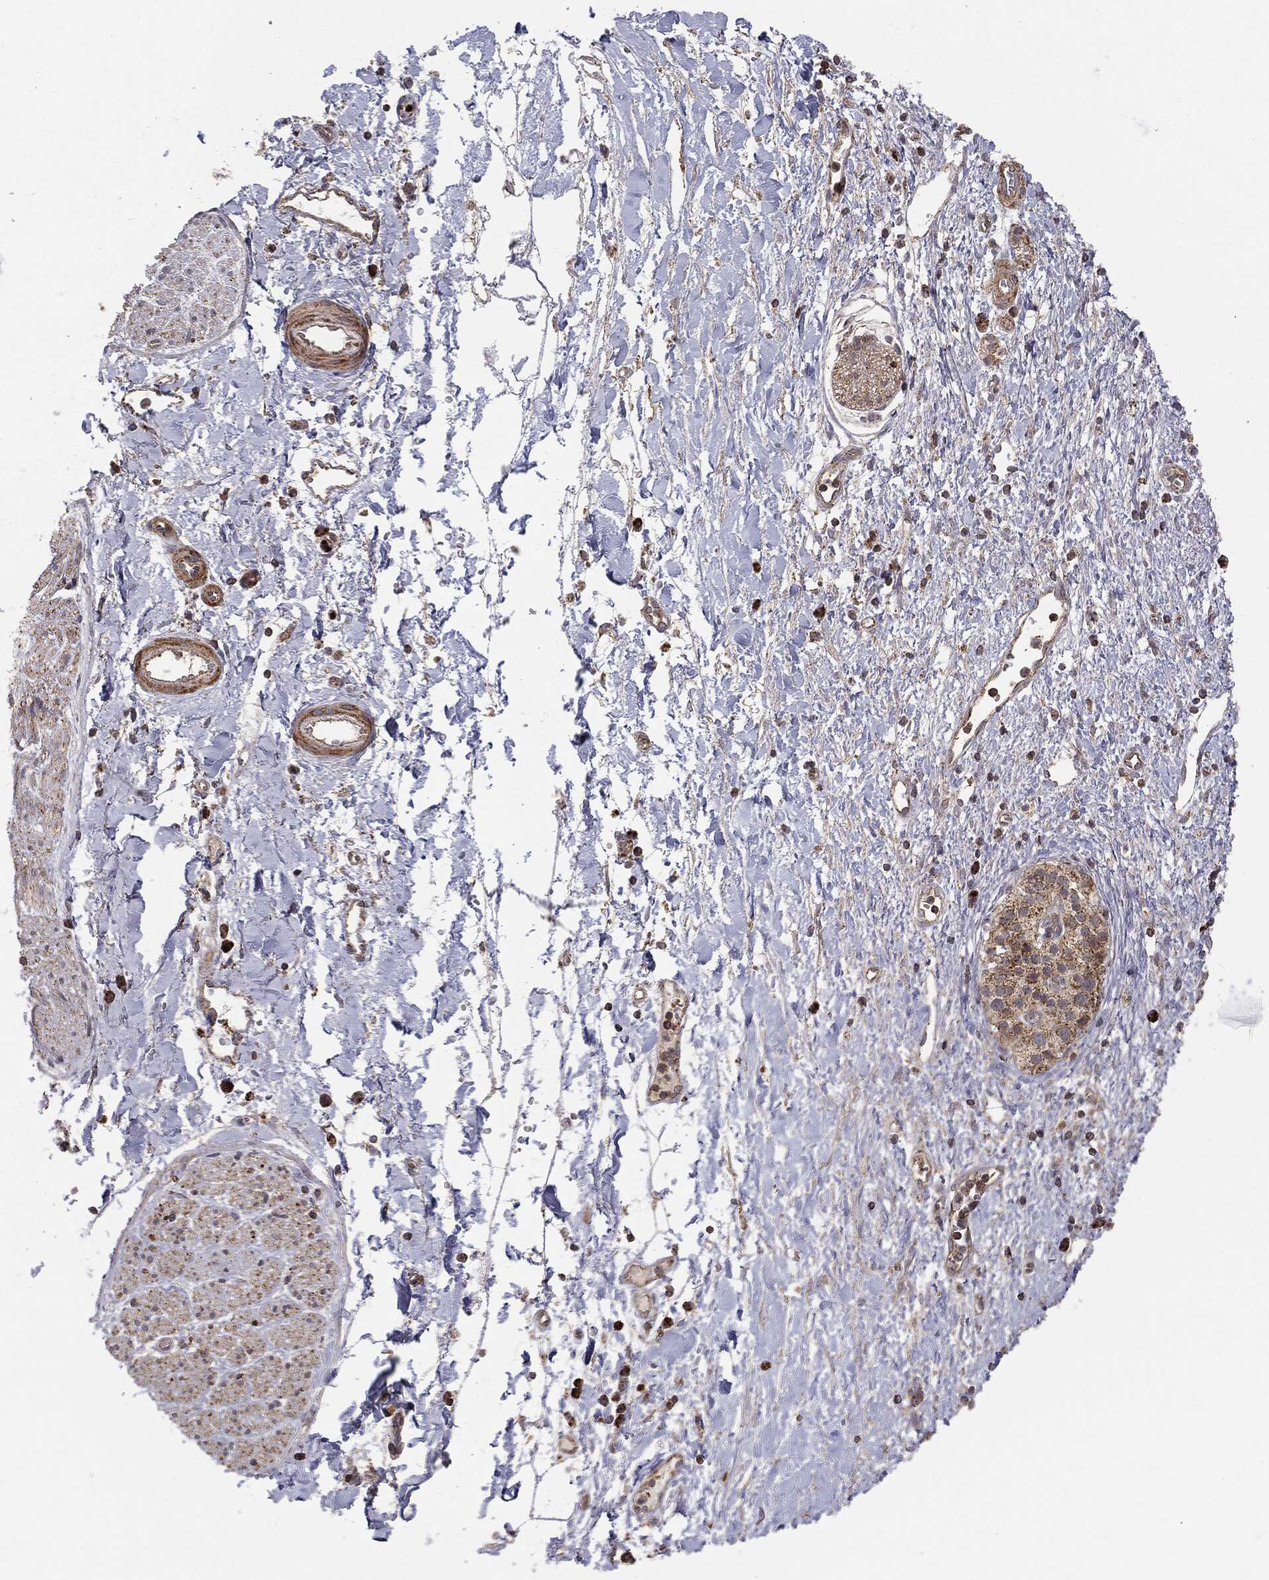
{"staining": {"intensity": "negative", "quantity": "none", "location": "none"}, "tissue": "soft tissue", "cell_type": "Fibroblasts", "image_type": "normal", "snomed": [{"axis": "morphology", "description": "Normal tissue, NOS"}, {"axis": "morphology", "description": "Adenocarcinoma, NOS"}, {"axis": "topography", "description": "Pancreas"}, {"axis": "topography", "description": "Peripheral nerve tissue"}], "caption": "A photomicrograph of soft tissue stained for a protein exhibits no brown staining in fibroblasts.", "gene": "MTOR", "patient": {"sex": "male", "age": 61}}